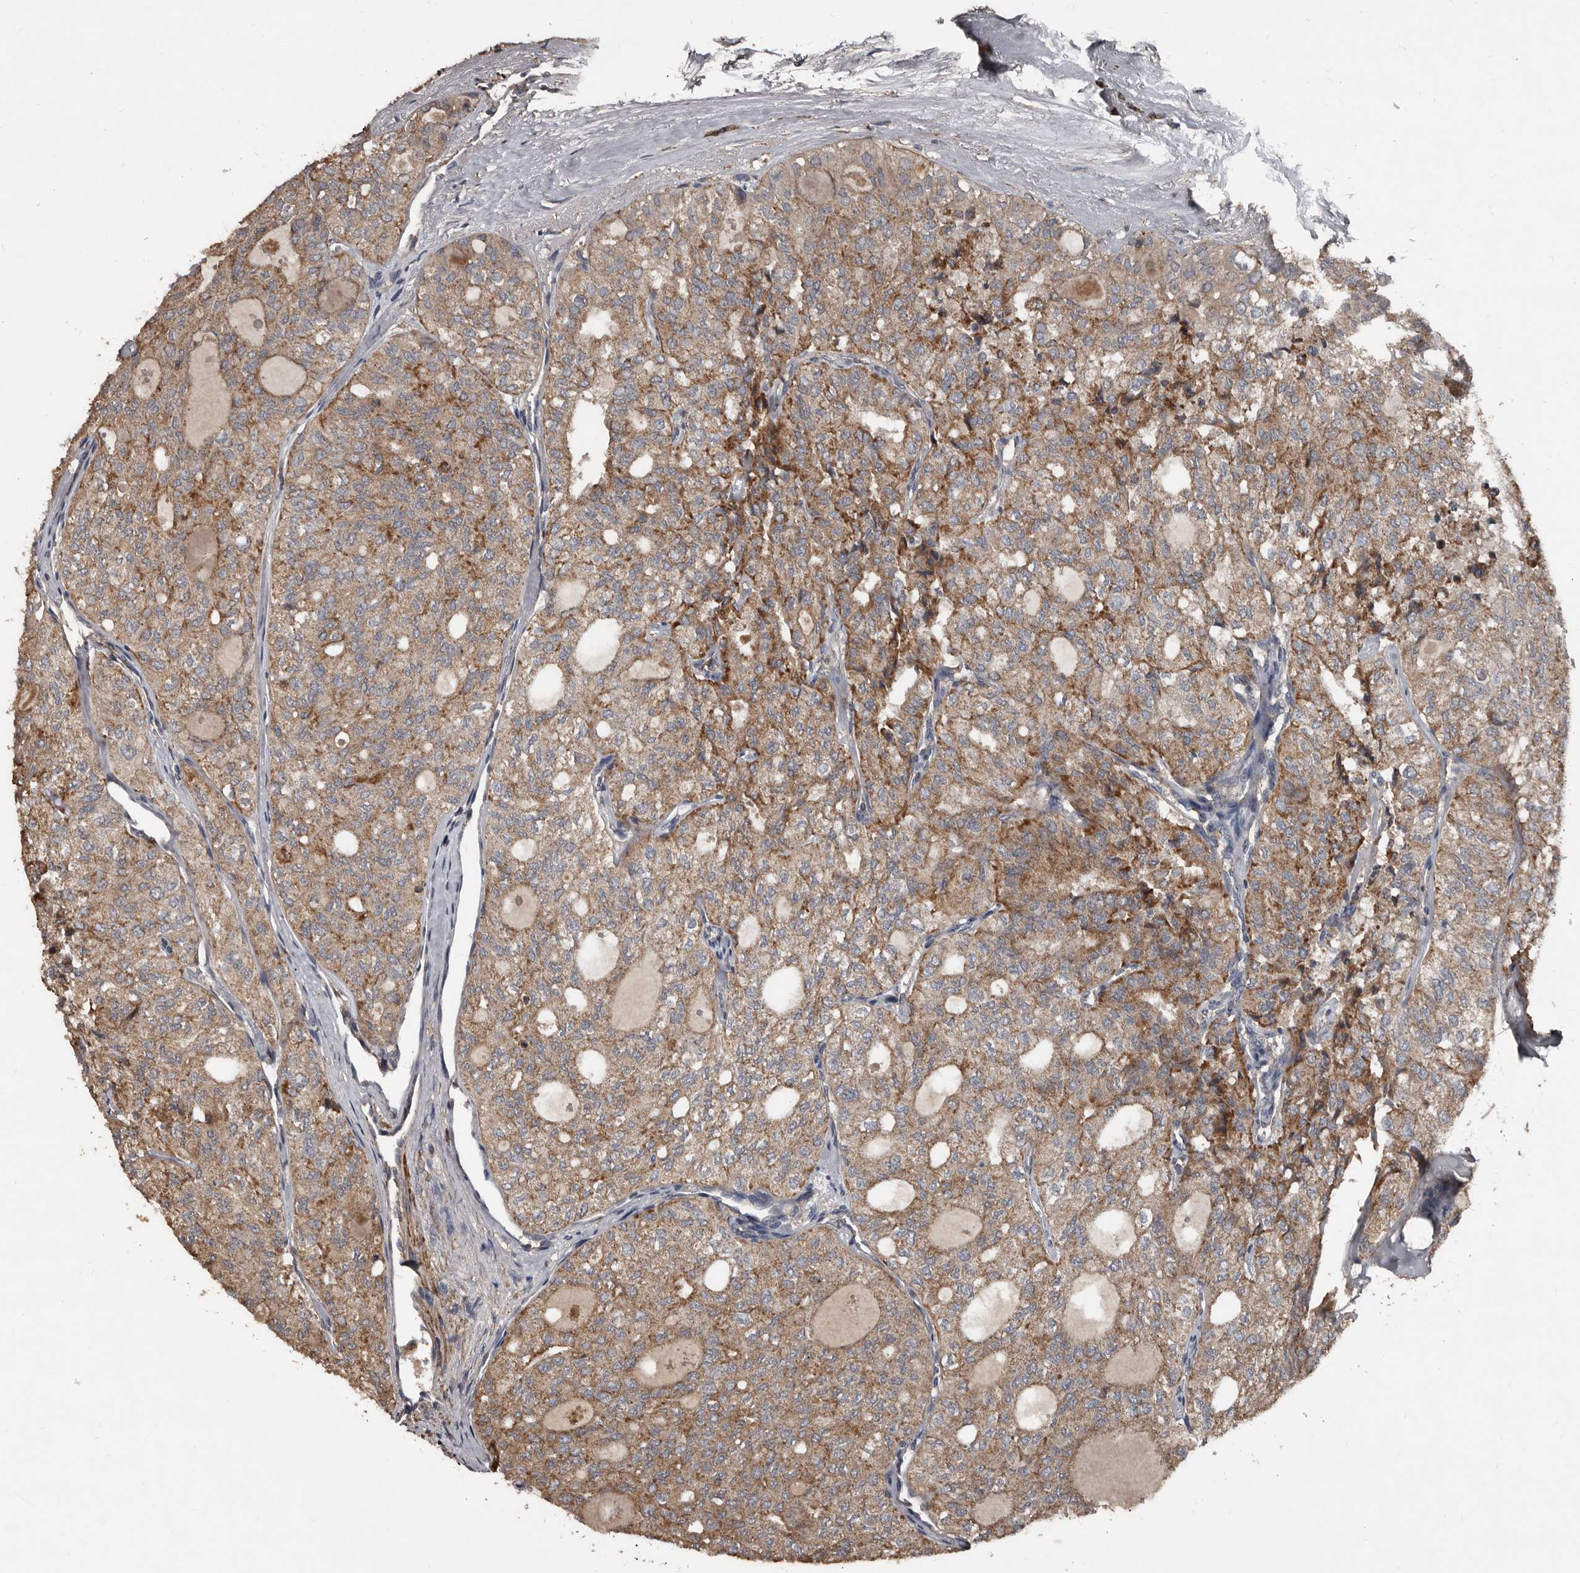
{"staining": {"intensity": "moderate", "quantity": ">75%", "location": "cytoplasmic/membranous"}, "tissue": "thyroid cancer", "cell_type": "Tumor cells", "image_type": "cancer", "snomed": [{"axis": "morphology", "description": "Follicular adenoma carcinoma, NOS"}, {"axis": "topography", "description": "Thyroid gland"}], "caption": "Thyroid cancer stained for a protein demonstrates moderate cytoplasmic/membranous positivity in tumor cells.", "gene": "GREB1", "patient": {"sex": "male", "age": 75}}